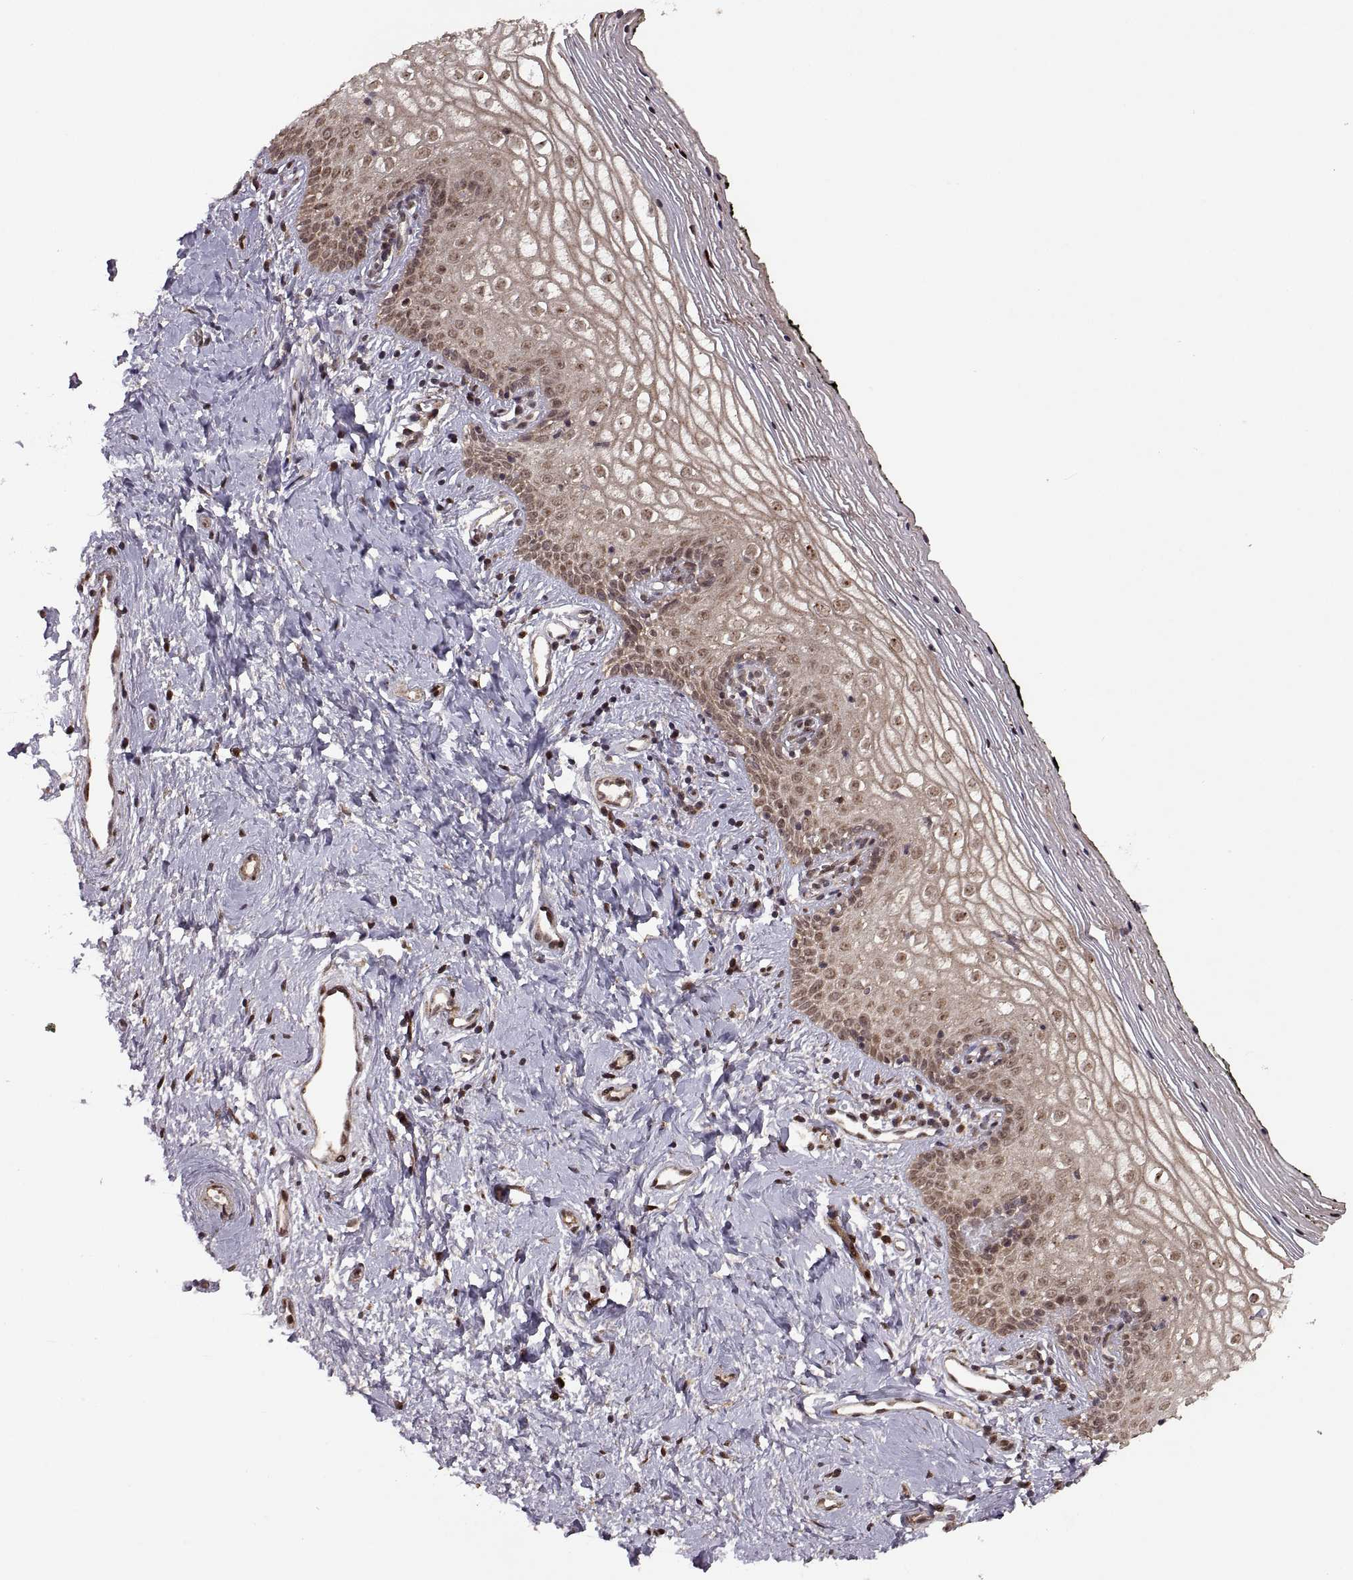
{"staining": {"intensity": "moderate", "quantity": ">75%", "location": "cytoplasmic/membranous,nuclear"}, "tissue": "vagina", "cell_type": "Squamous epithelial cells", "image_type": "normal", "snomed": [{"axis": "morphology", "description": "Normal tissue, NOS"}, {"axis": "topography", "description": "Vagina"}], "caption": "A high-resolution micrograph shows immunohistochemistry (IHC) staining of normal vagina, which exhibits moderate cytoplasmic/membranous,nuclear staining in approximately >75% of squamous epithelial cells.", "gene": "PTOV1", "patient": {"sex": "female", "age": 47}}